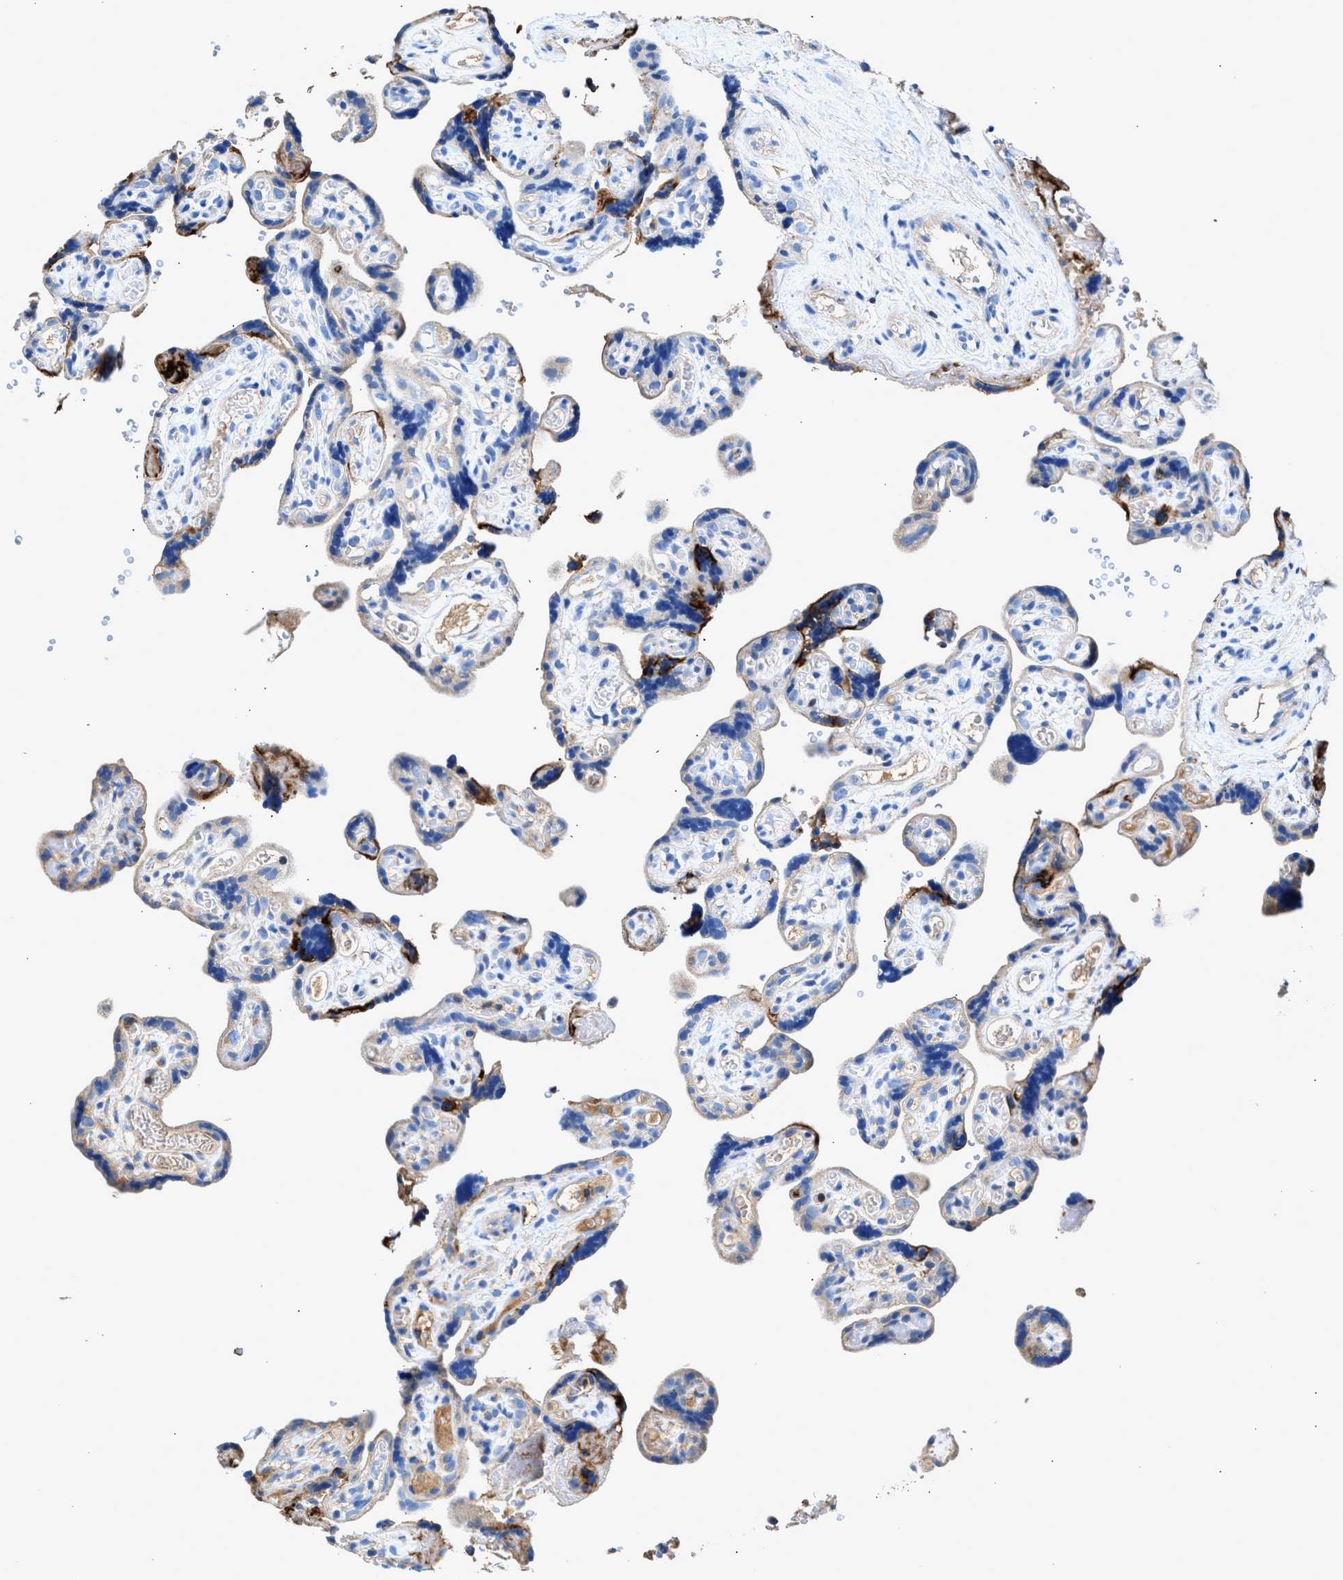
{"staining": {"intensity": "negative", "quantity": "none", "location": "none"}, "tissue": "placenta", "cell_type": "Decidual cells", "image_type": "normal", "snomed": [{"axis": "morphology", "description": "Normal tissue, NOS"}, {"axis": "topography", "description": "Placenta"}], "caption": "Immunohistochemistry of normal human placenta reveals no positivity in decidual cells.", "gene": "KCNQ4", "patient": {"sex": "female", "age": 30}}